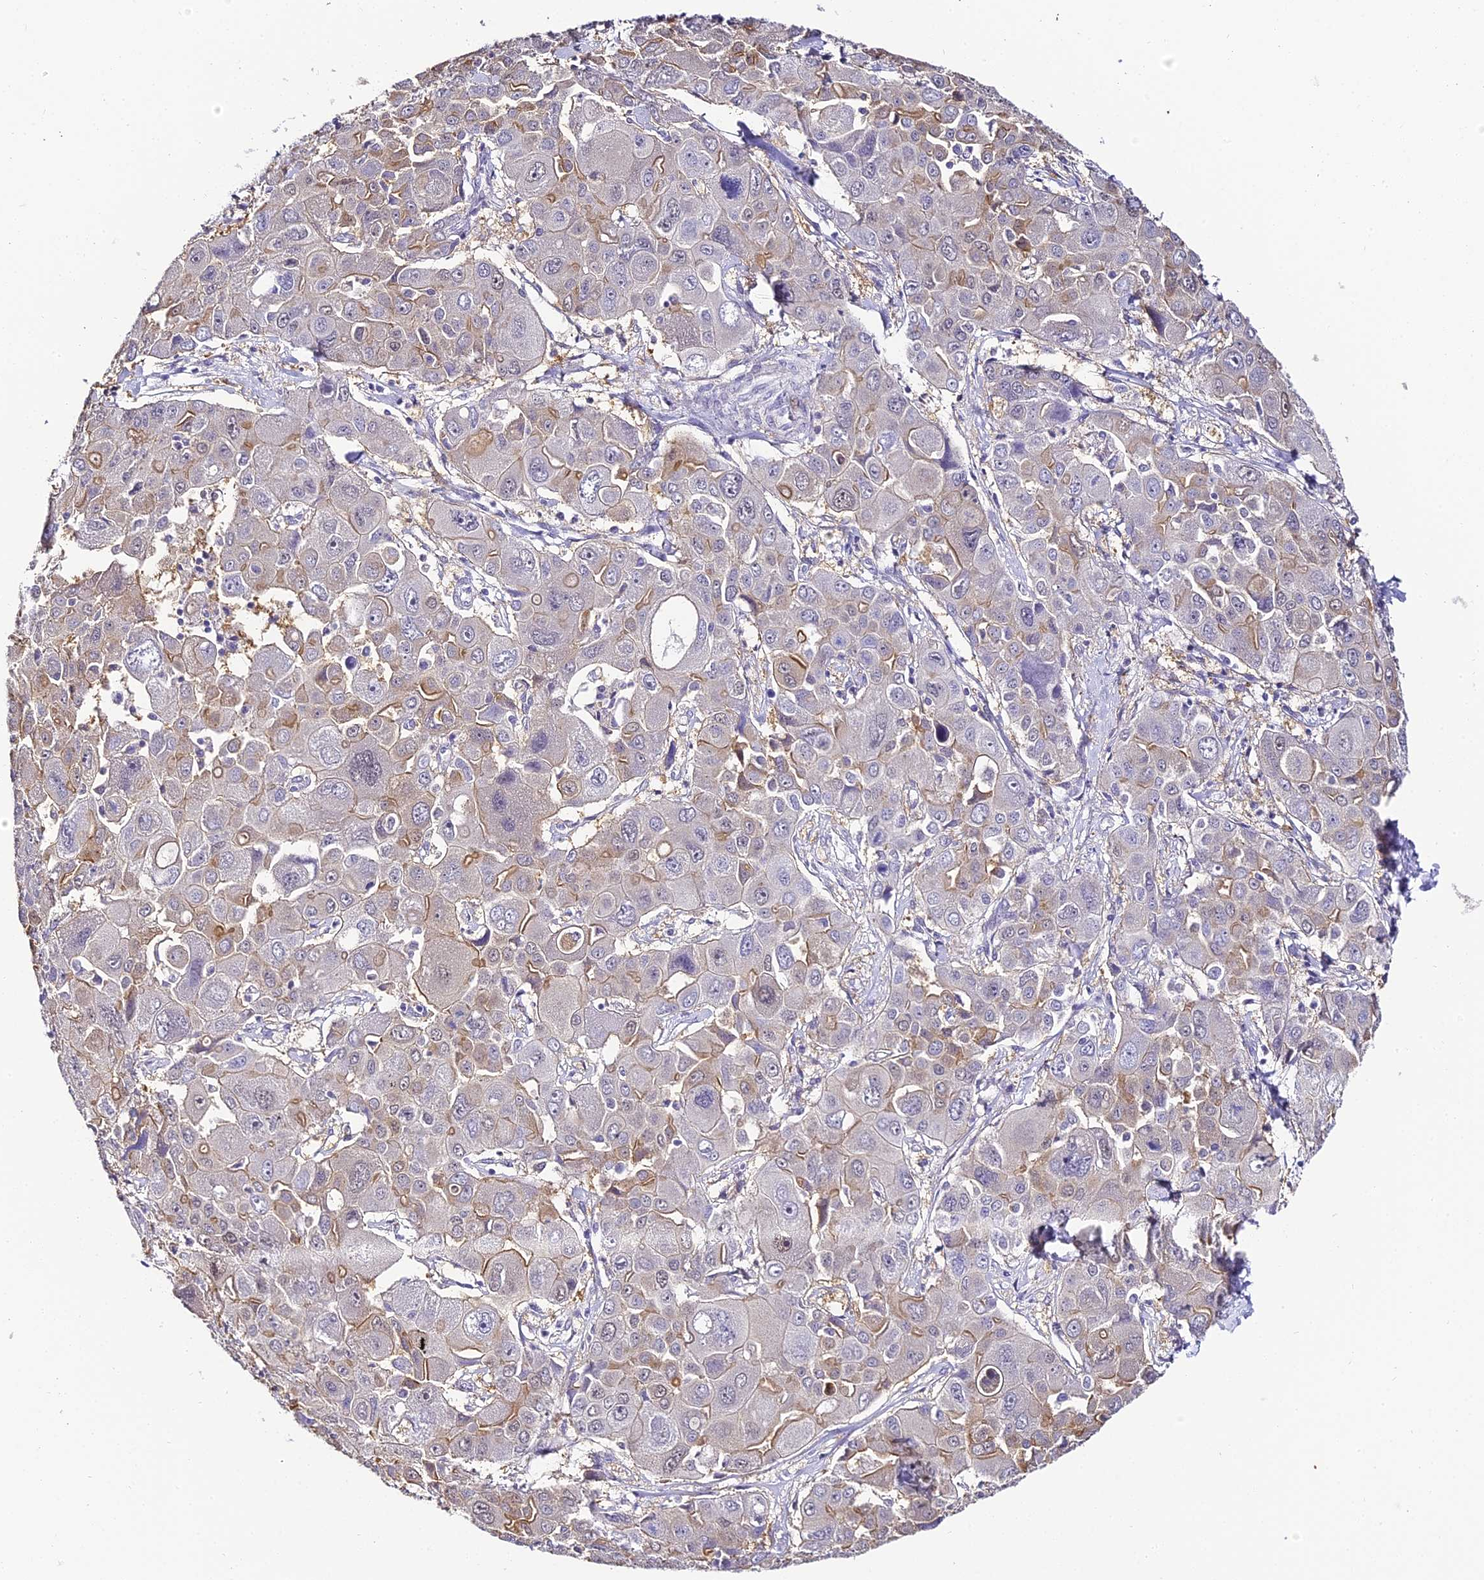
{"staining": {"intensity": "weak", "quantity": "<25%", "location": "cytoplasmic/membranous"}, "tissue": "liver cancer", "cell_type": "Tumor cells", "image_type": "cancer", "snomed": [{"axis": "morphology", "description": "Cholangiocarcinoma"}, {"axis": "topography", "description": "Liver"}], "caption": "There is no significant positivity in tumor cells of cholangiocarcinoma (liver).", "gene": "ABHD14A-ACY1", "patient": {"sex": "male", "age": 67}}